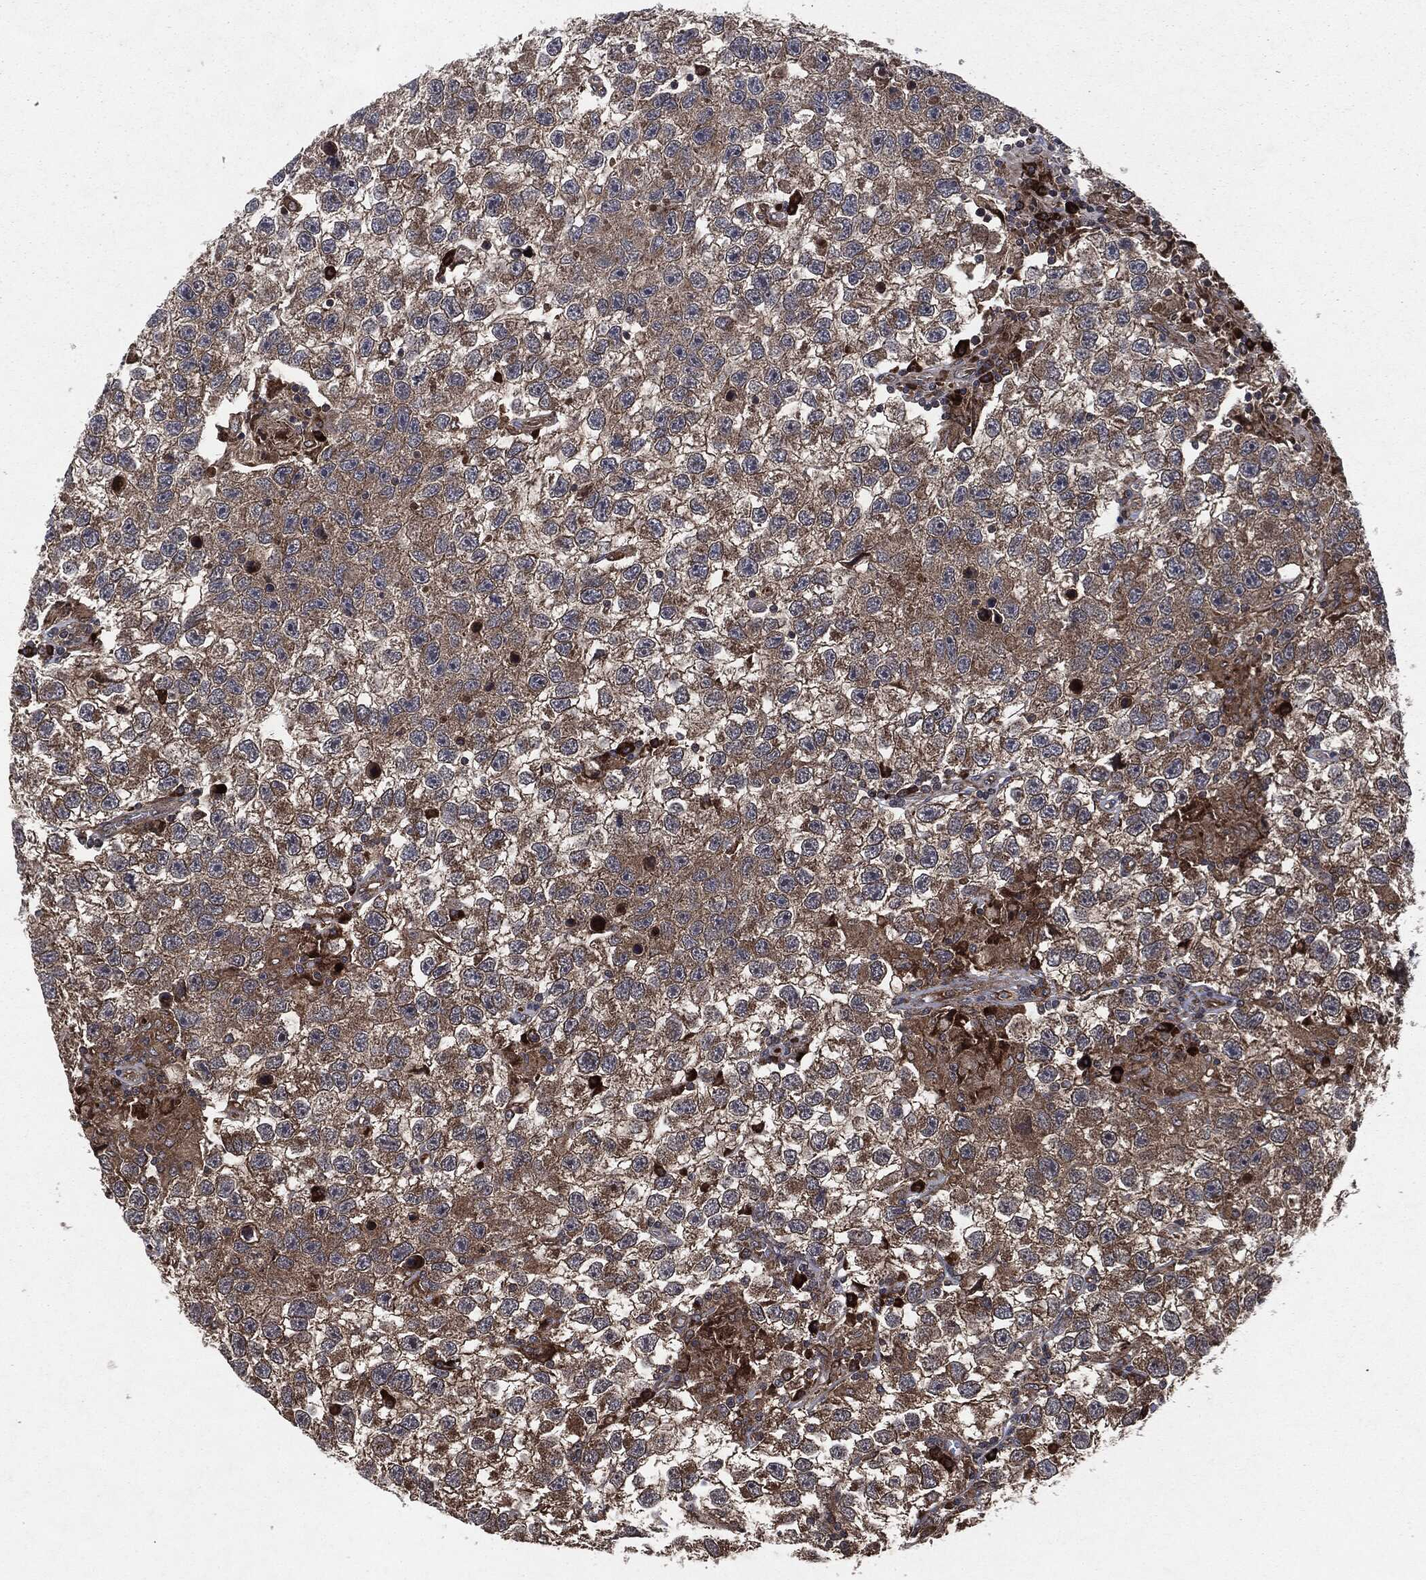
{"staining": {"intensity": "moderate", "quantity": "25%-75%", "location": "cytoplasmic/membranous"}, "tissue": "testis cancer", "cell_type": "Tumor cells", "image_type": "cancer", "snomed": [{"axis": "morphology", "description": "Seminoma, NOS"}, {"axis": "topography", "description": "Testis"}], "caption": "Immunohistochemistry (IHC) image of testis seminoma stained for a protein (brown), which demonstrates medium levels of moderate cytoplasmic/membranous expression in approximately 25%-75% of tumor cells.", "gene": "RAF1", "patient": {"sex": "male", "age": 26}}